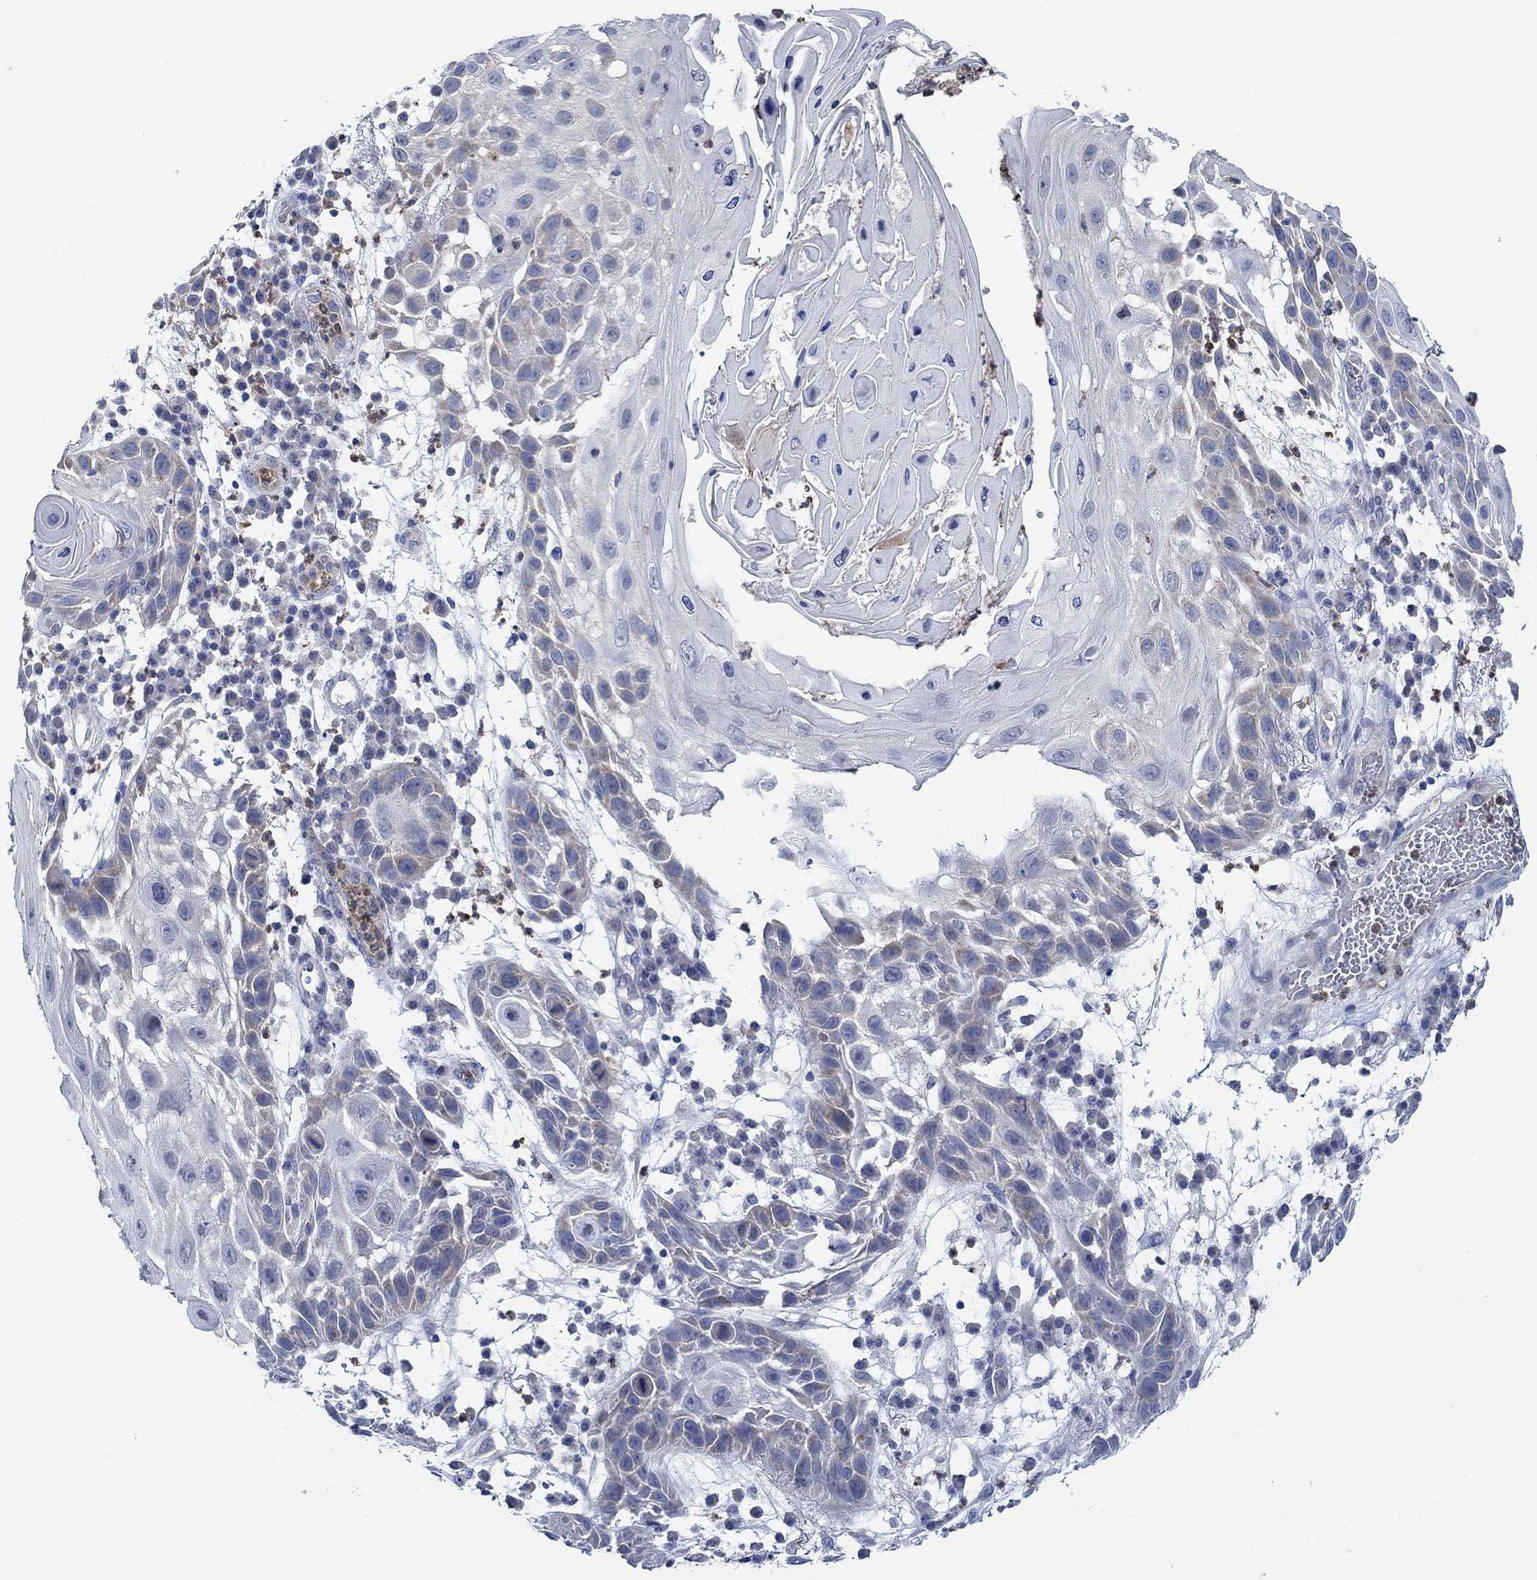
{"staining": {"intensity": "weak", "quantity": "<25%", "location": "cytoplasmic/membranous"}, "tissue": "skin cancer", "cell_type": "Tumor cells", "image_type": "cancer", "snomed": [{"axis": "morphology", "description": "Normal tissue, NOS"}, {"axis": "morphology", "description": "Squamous cell carcinoma, NOS"}, {"axis": "topography", "description": "Skin"}], "caption": "An IHC photomicrograph of skin cancer (squamous cell carcinoma) is shown. There is no staining in tumor cells of skin cancer (squamous cell carcinoma).", "gene": "ZNF671", "patient": {"sex": "male", "age": 79}}